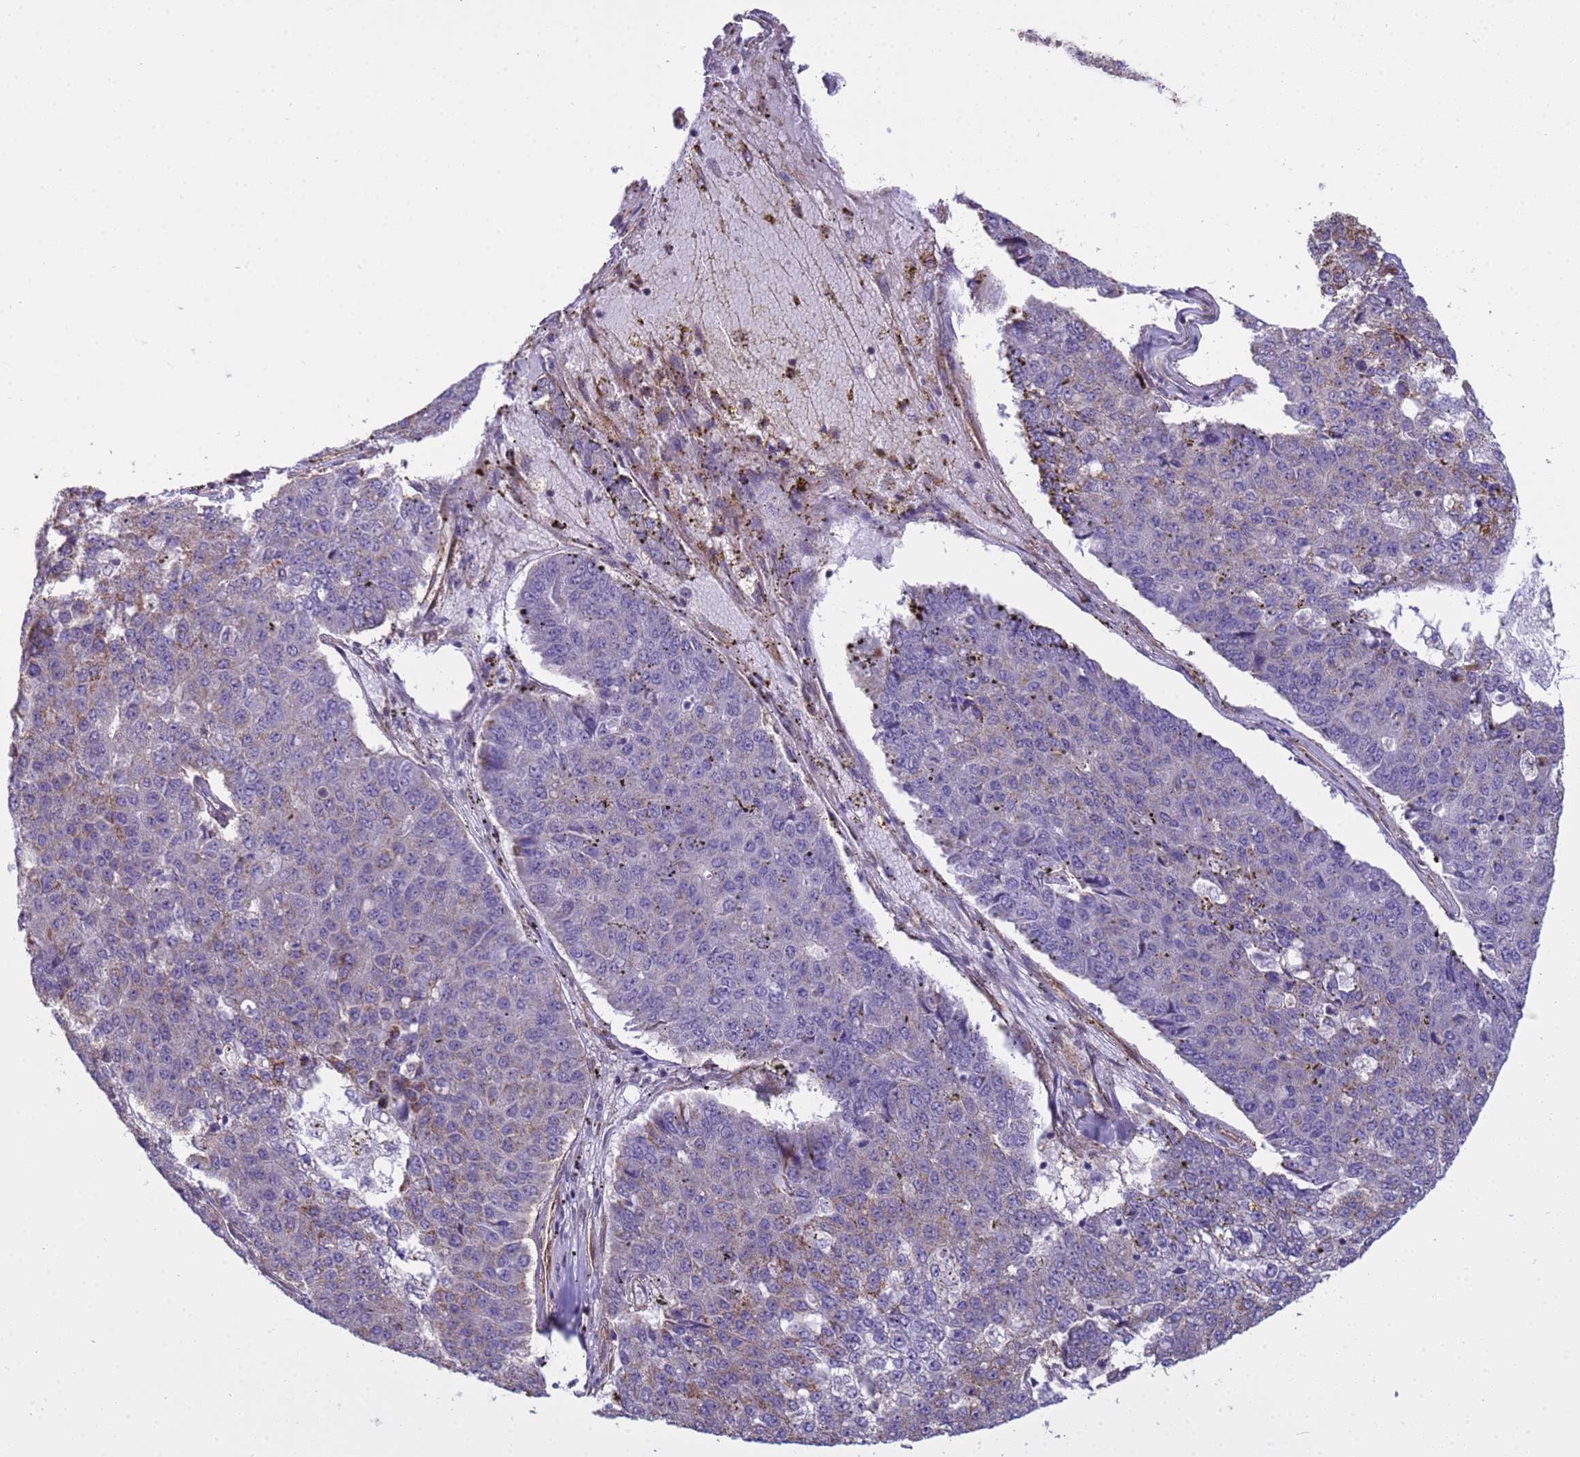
{"staining": {"intensity": "weak", "quantity": "<25%", "location": "cytoplasmic/membranous"}, "tissue": "pancreatic cancer", "cell_type": "Tumor cells", "image_type": "cancer", "snomed": [{"axis": "morphology", "description": "Adenocarcinoma, NOS"}, {"axis": "topography", "description": "Pancreas"}], "caption": "This histopathology image is of pancreatic cancer stained with immunohistochemistry to label a protein in brown with the nuclei are counter-stained blue. There is no staining in tumor cells. (Immunohistochemistry, brightfield microscopy, high magnification).", "gene": "ITGB4", "patient": {"sex": "male", "age": 50}}